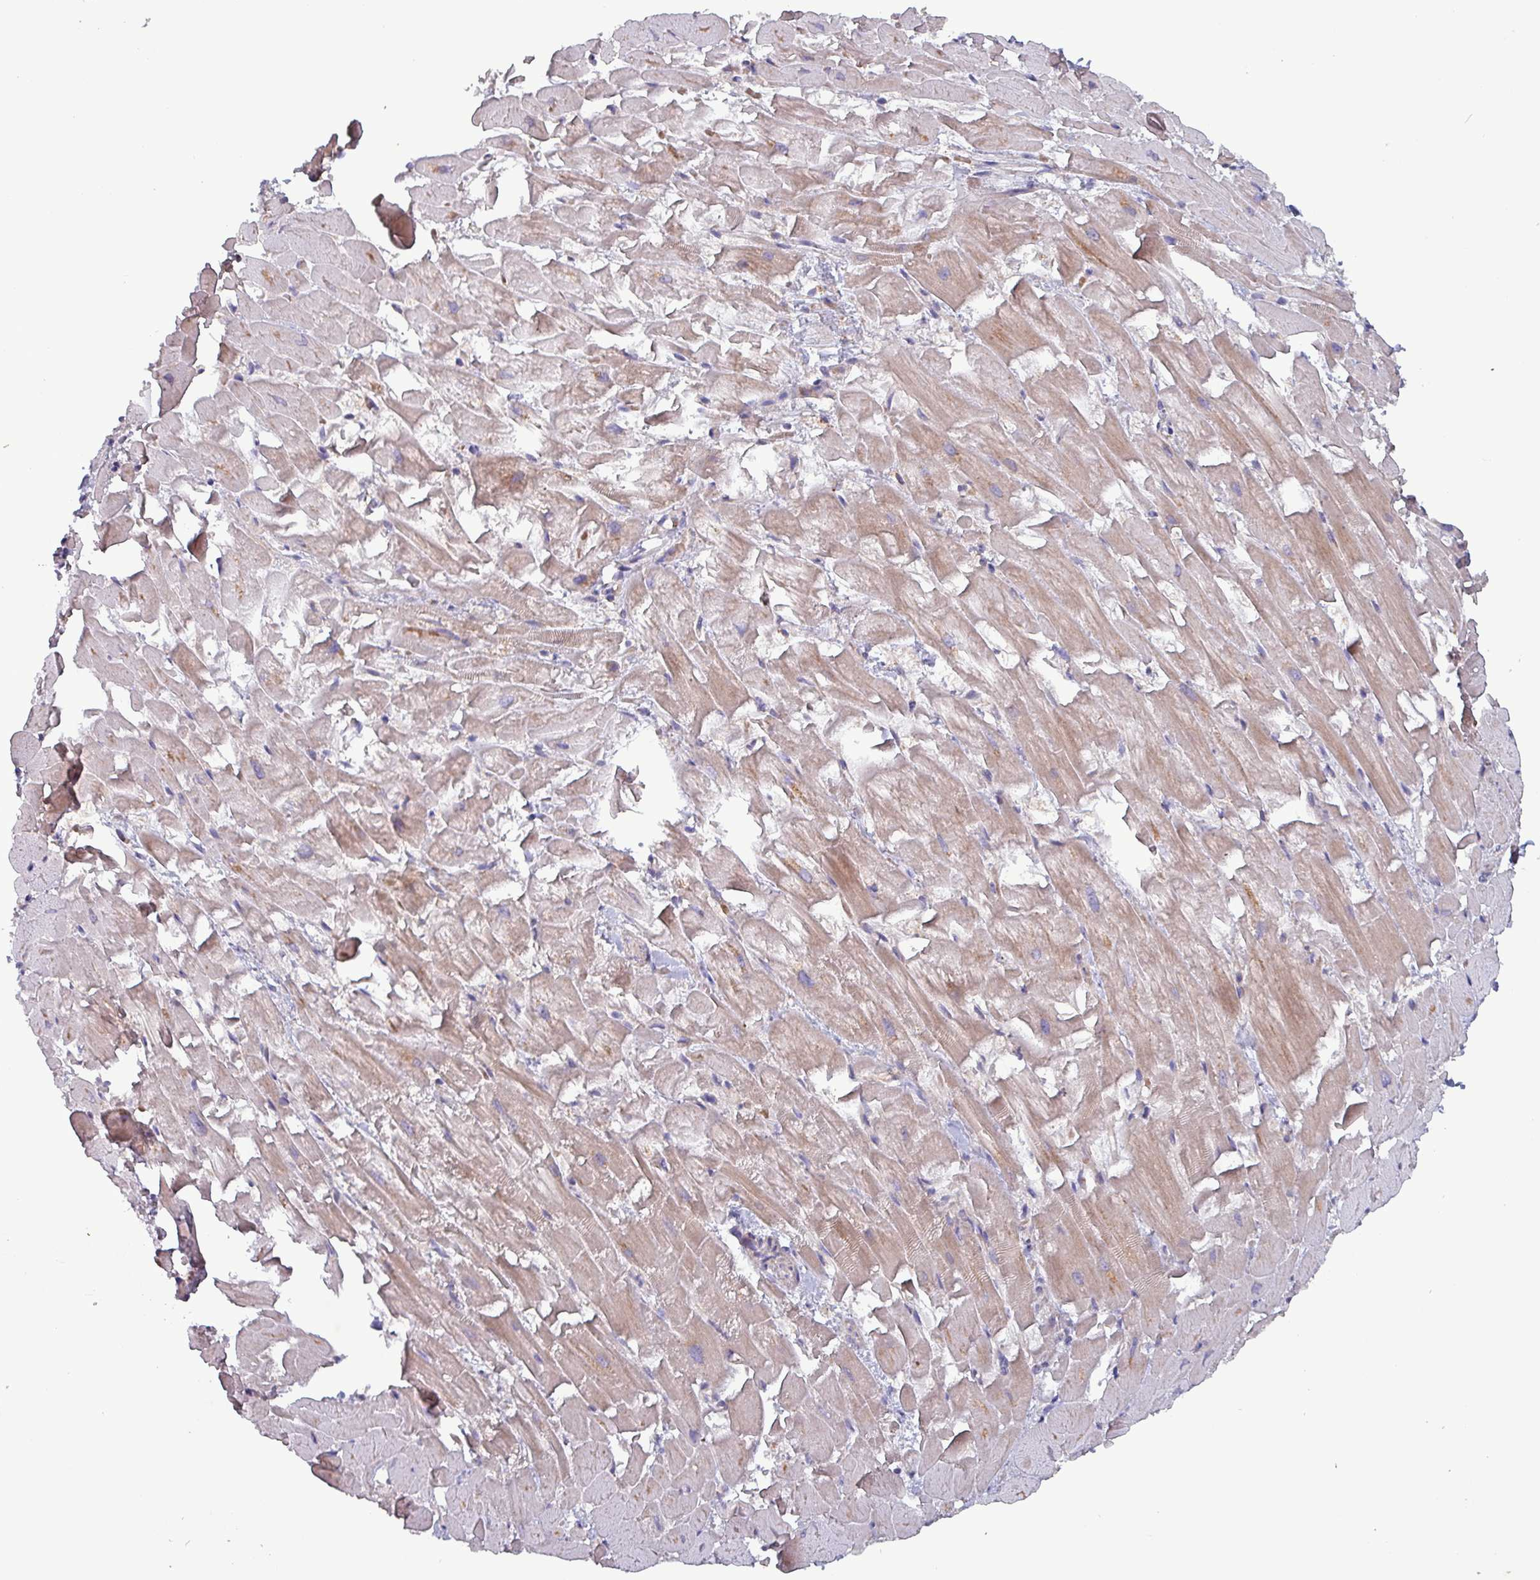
{"staining": {"intensity": "weak", "quantity": ">75%", "location": "cytoplasmic/membranous"}, "tissue": "heart muscle", "cell_type": "Cardiomyocytes", "image_type": "normal", "snomed": [{"axis": "morphology", "description": "Normal tissue, NOS"}, {"axis": "topography", "description": "Heart"}], "caption": "Protein expression analysis of benign heart muscle demonstrates weak cytoplasmic/membranous positivity in approximately >75% of cardiomyocytes.", "gene": "ZNF322", "patient": {"sex": "male", "age": 37}}